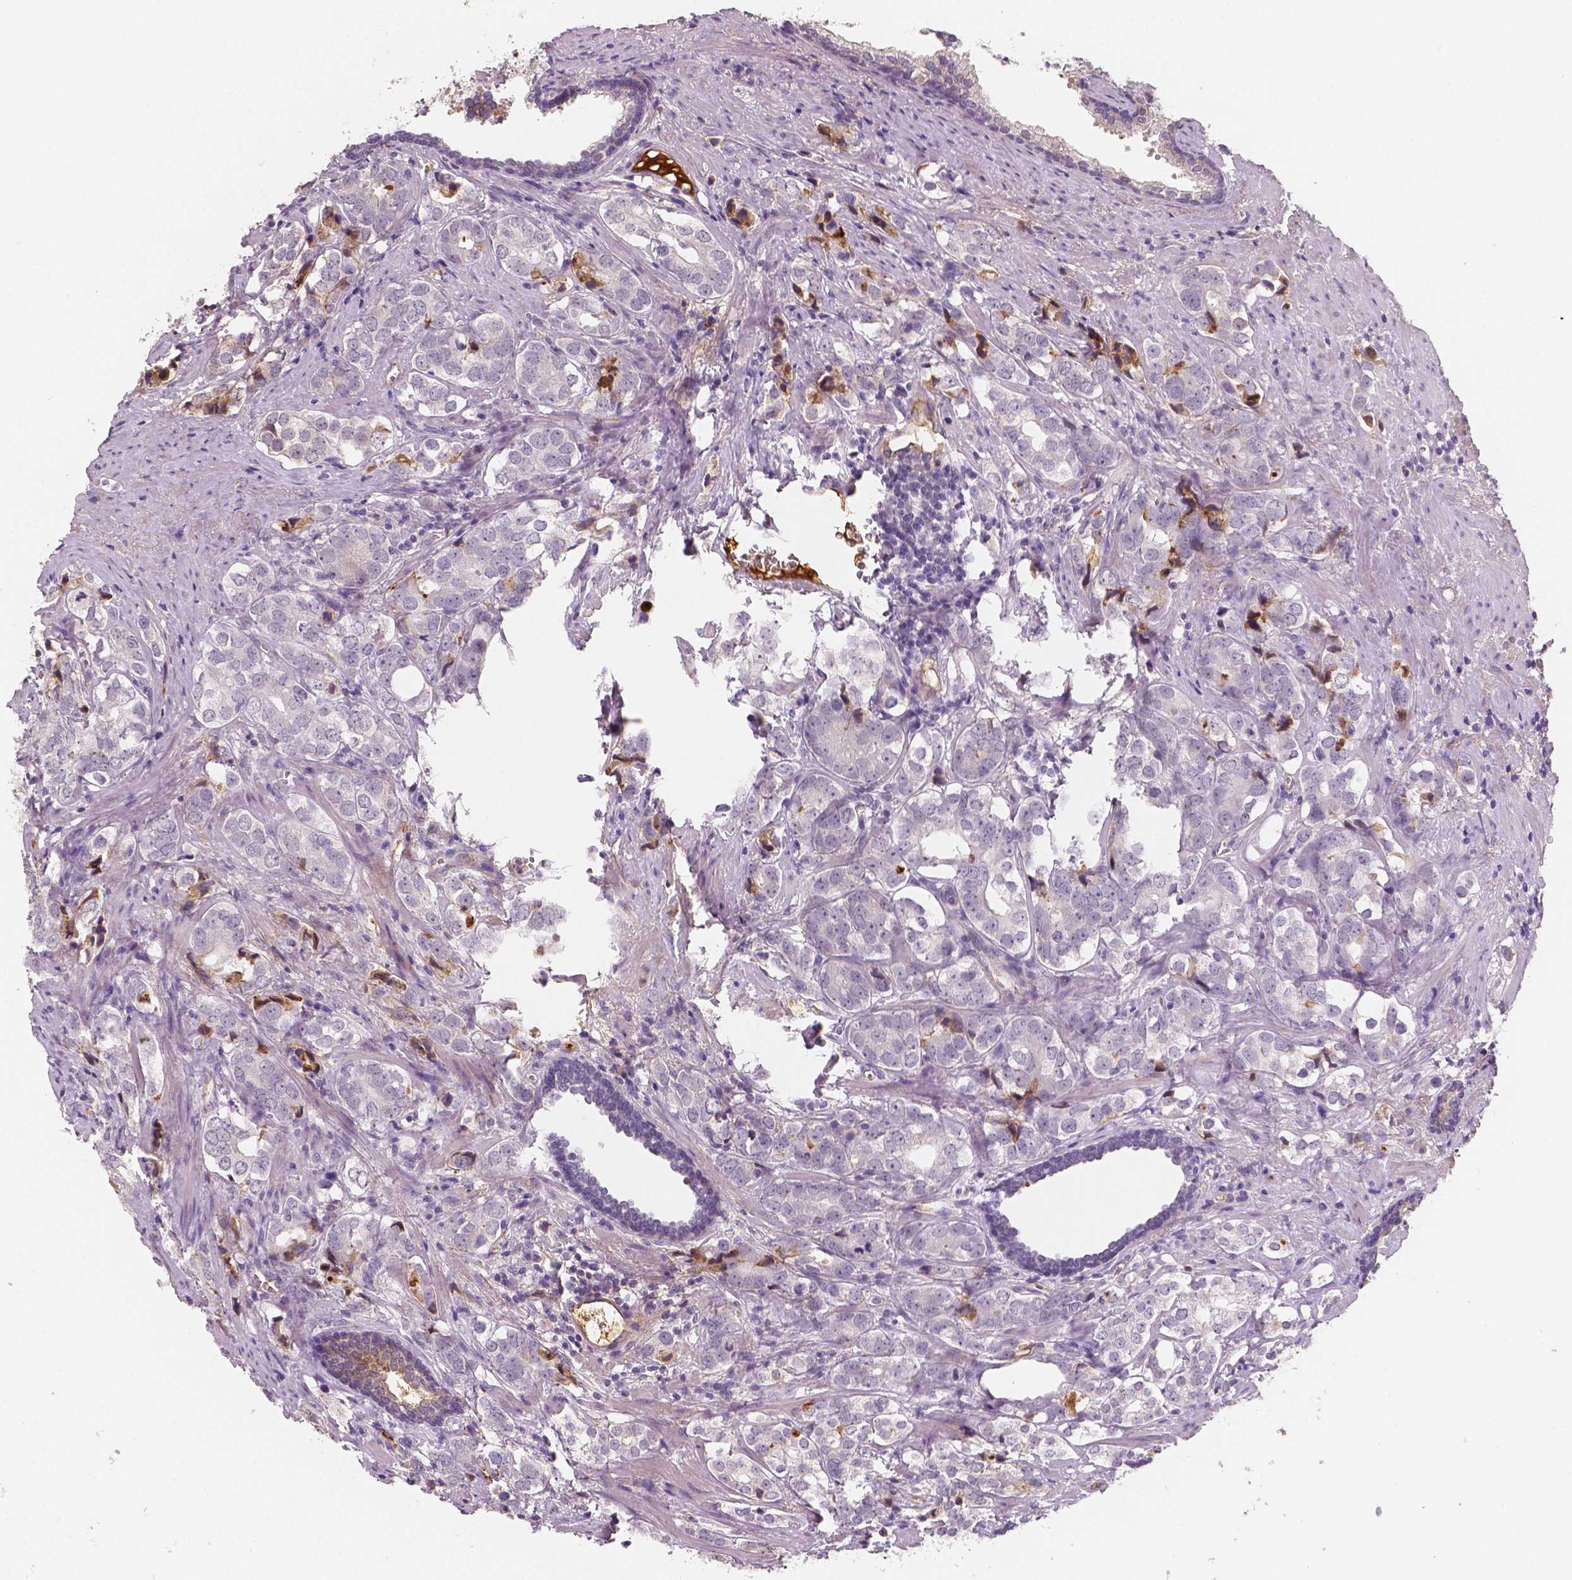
{"staining": {"intensity": "negative", "quantity": "none", "location": "none"}, "tissue": "prostate cancer", "cell_type": "Tumor cells", "image_type": "cancer", "snomed": [{"axis": "morphology", "description": "Adenocarcinoma, NOS"}, {"axis": "topography", "description": "Prostate and seminal vesicle, NOS"}], "caption": "There is no significant positivity in tumor cells of adenocarcinoma (prostate).", "gene": "APOA4", "patient": {"sex": "male", "age": 63}}